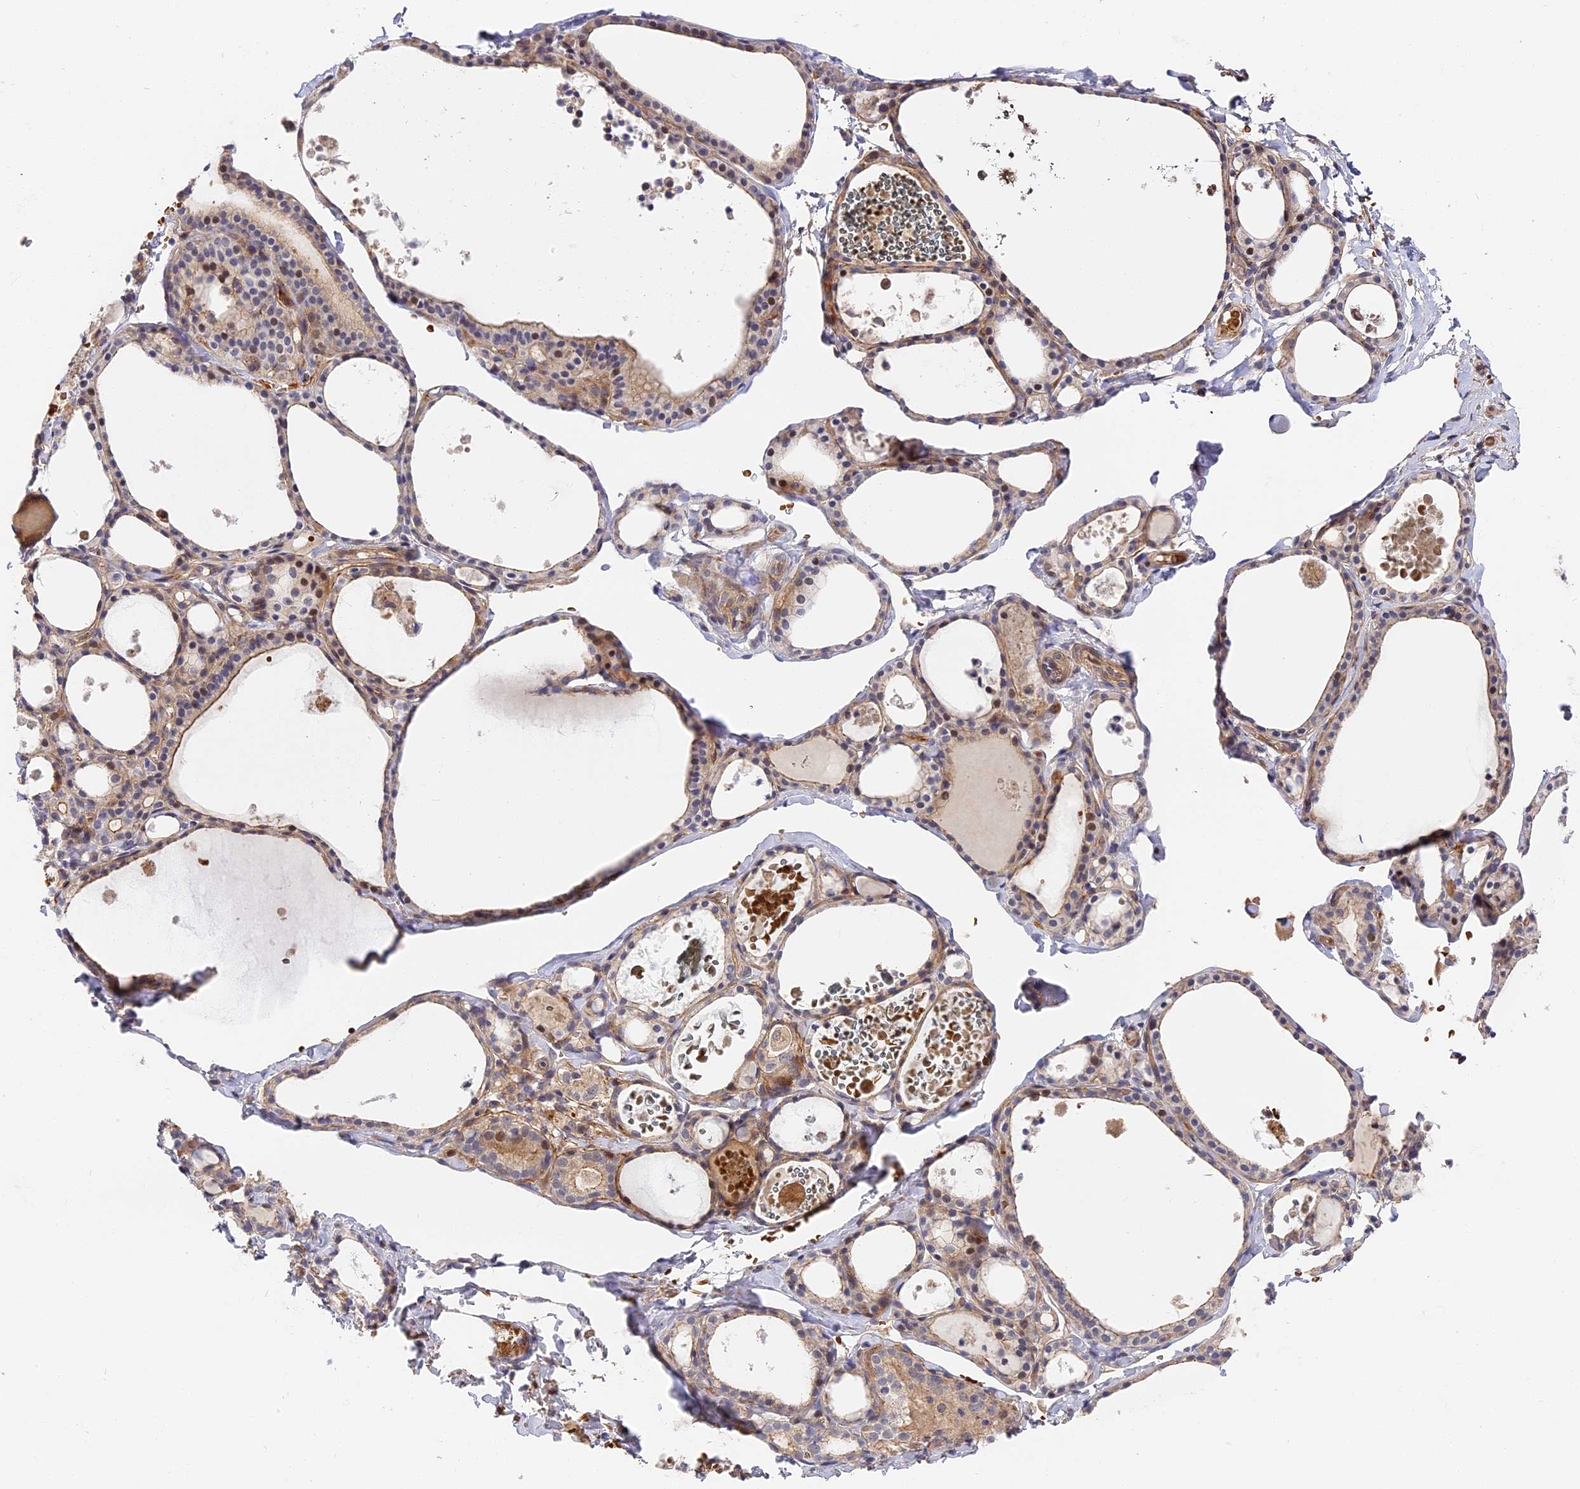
{"staining": {"intensity": "weak", "quantity": "25%-75%", "location": "cytoplasmic/membranous"}, "tissue": "thyroid gland", "cell_type": "Glandular cells", "image_type": "normal", "snomed": [{"axis": "morphology", "description": "Normal tissue, NOS"}, {"axis": "topography", "description": "Thyroid gland"}], "caption": "Protein staining shows weak cytoplasmic/membranous positivity in about 25%-75% of glandular cells in benign thyroid gland.", "gene": "MISP3", "patient": {"sex": "male", "age": 56}}